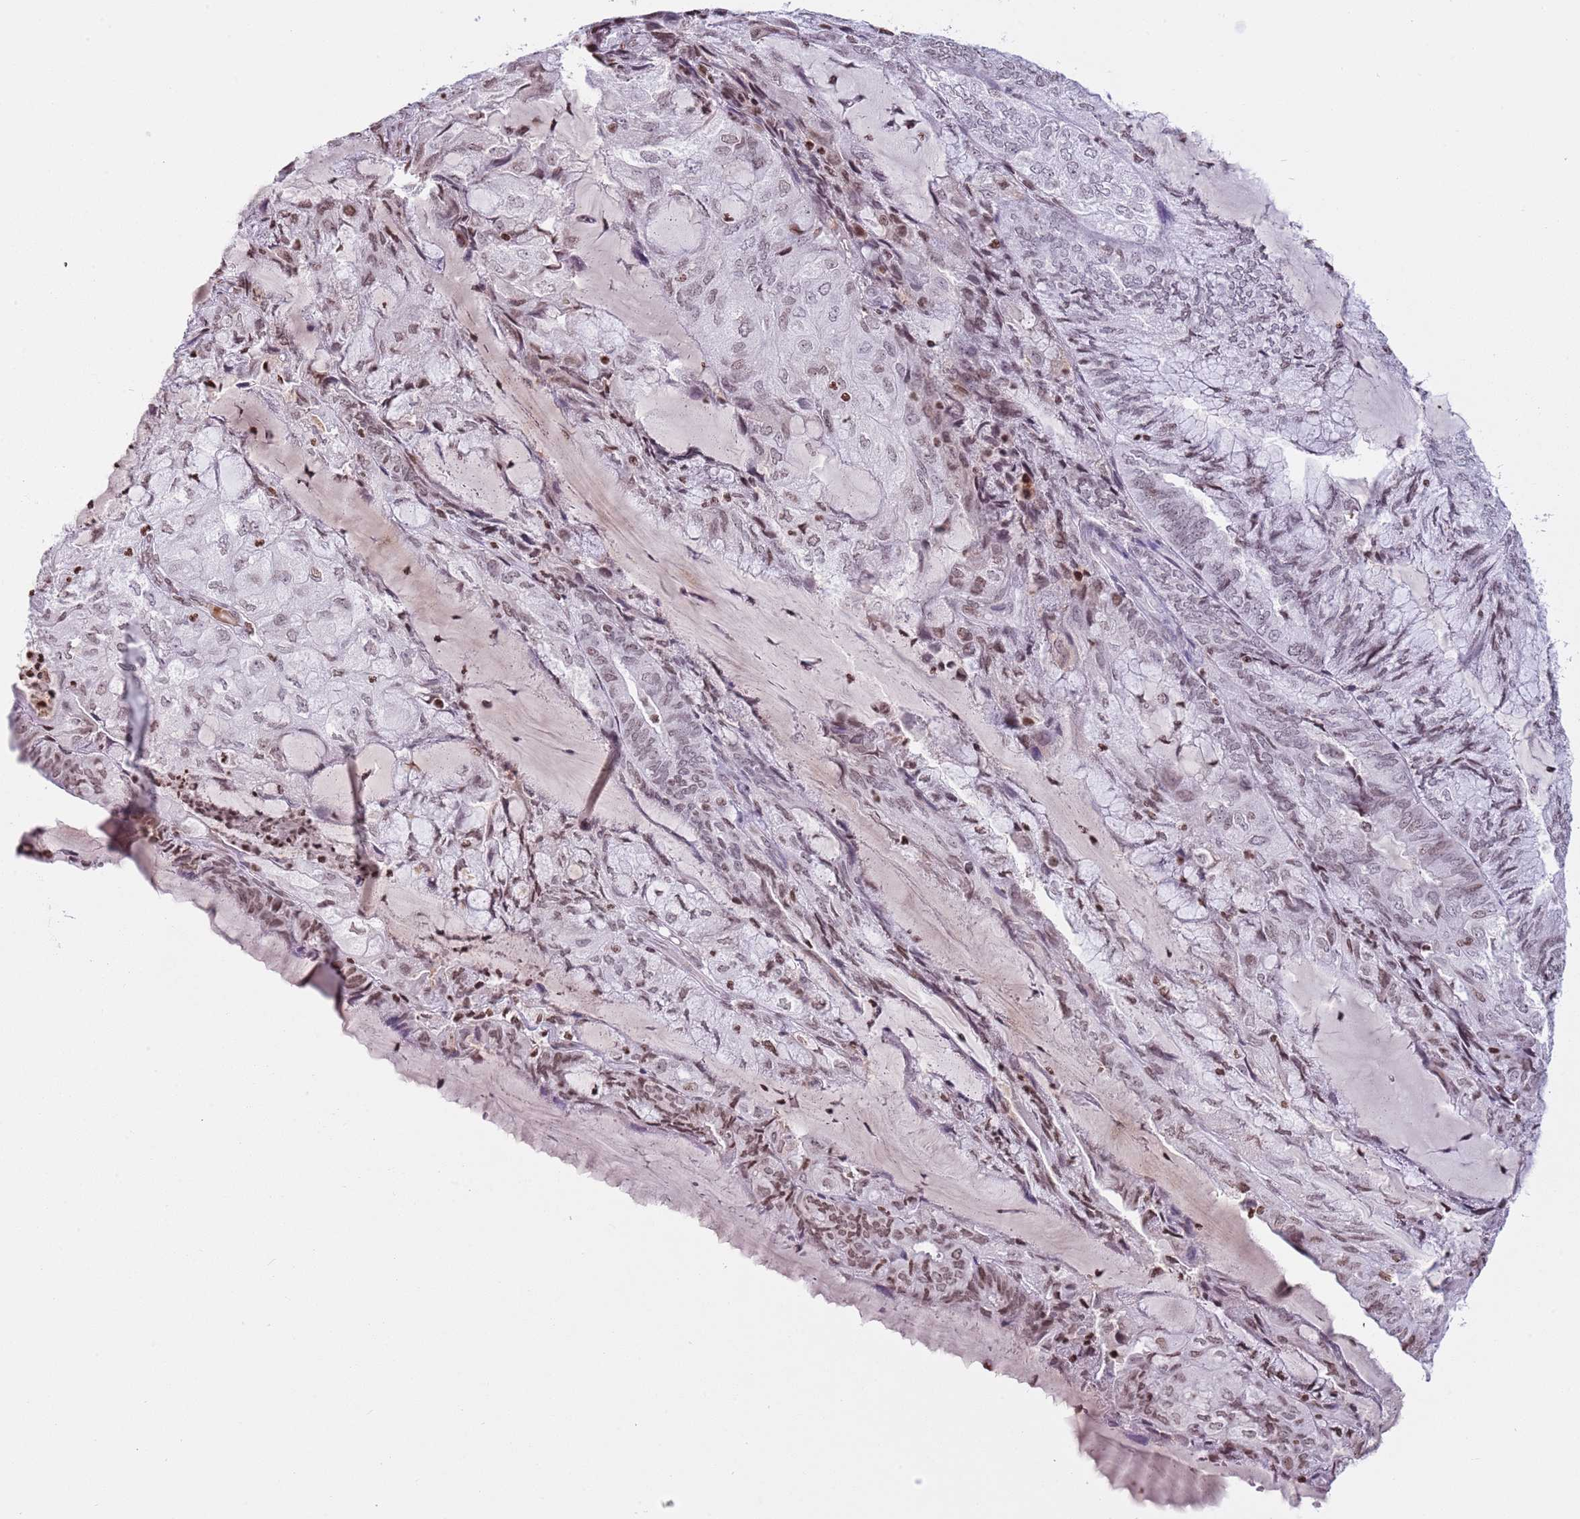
{"staining": {"intensity": "moderate", "quantity": "<25%", "location": "nuclear"}, "tissue": "endometrial cancer", "cell_type": "Tumor cells", "image_type": "cancer", "snomed": [{"axis": "morphology", "description": "Adenocarcinoma, NOS"}, {"axis": "topography", "description": "Endometrium"}], "caption": "This is an image of immunohistochemistry staining of adenocarcinoma (endometrial), which shows moderate positivity in the nuclear of tumor cells.", "gene": "KPNA3", "patient": {"sex": "female", "age": 81}}